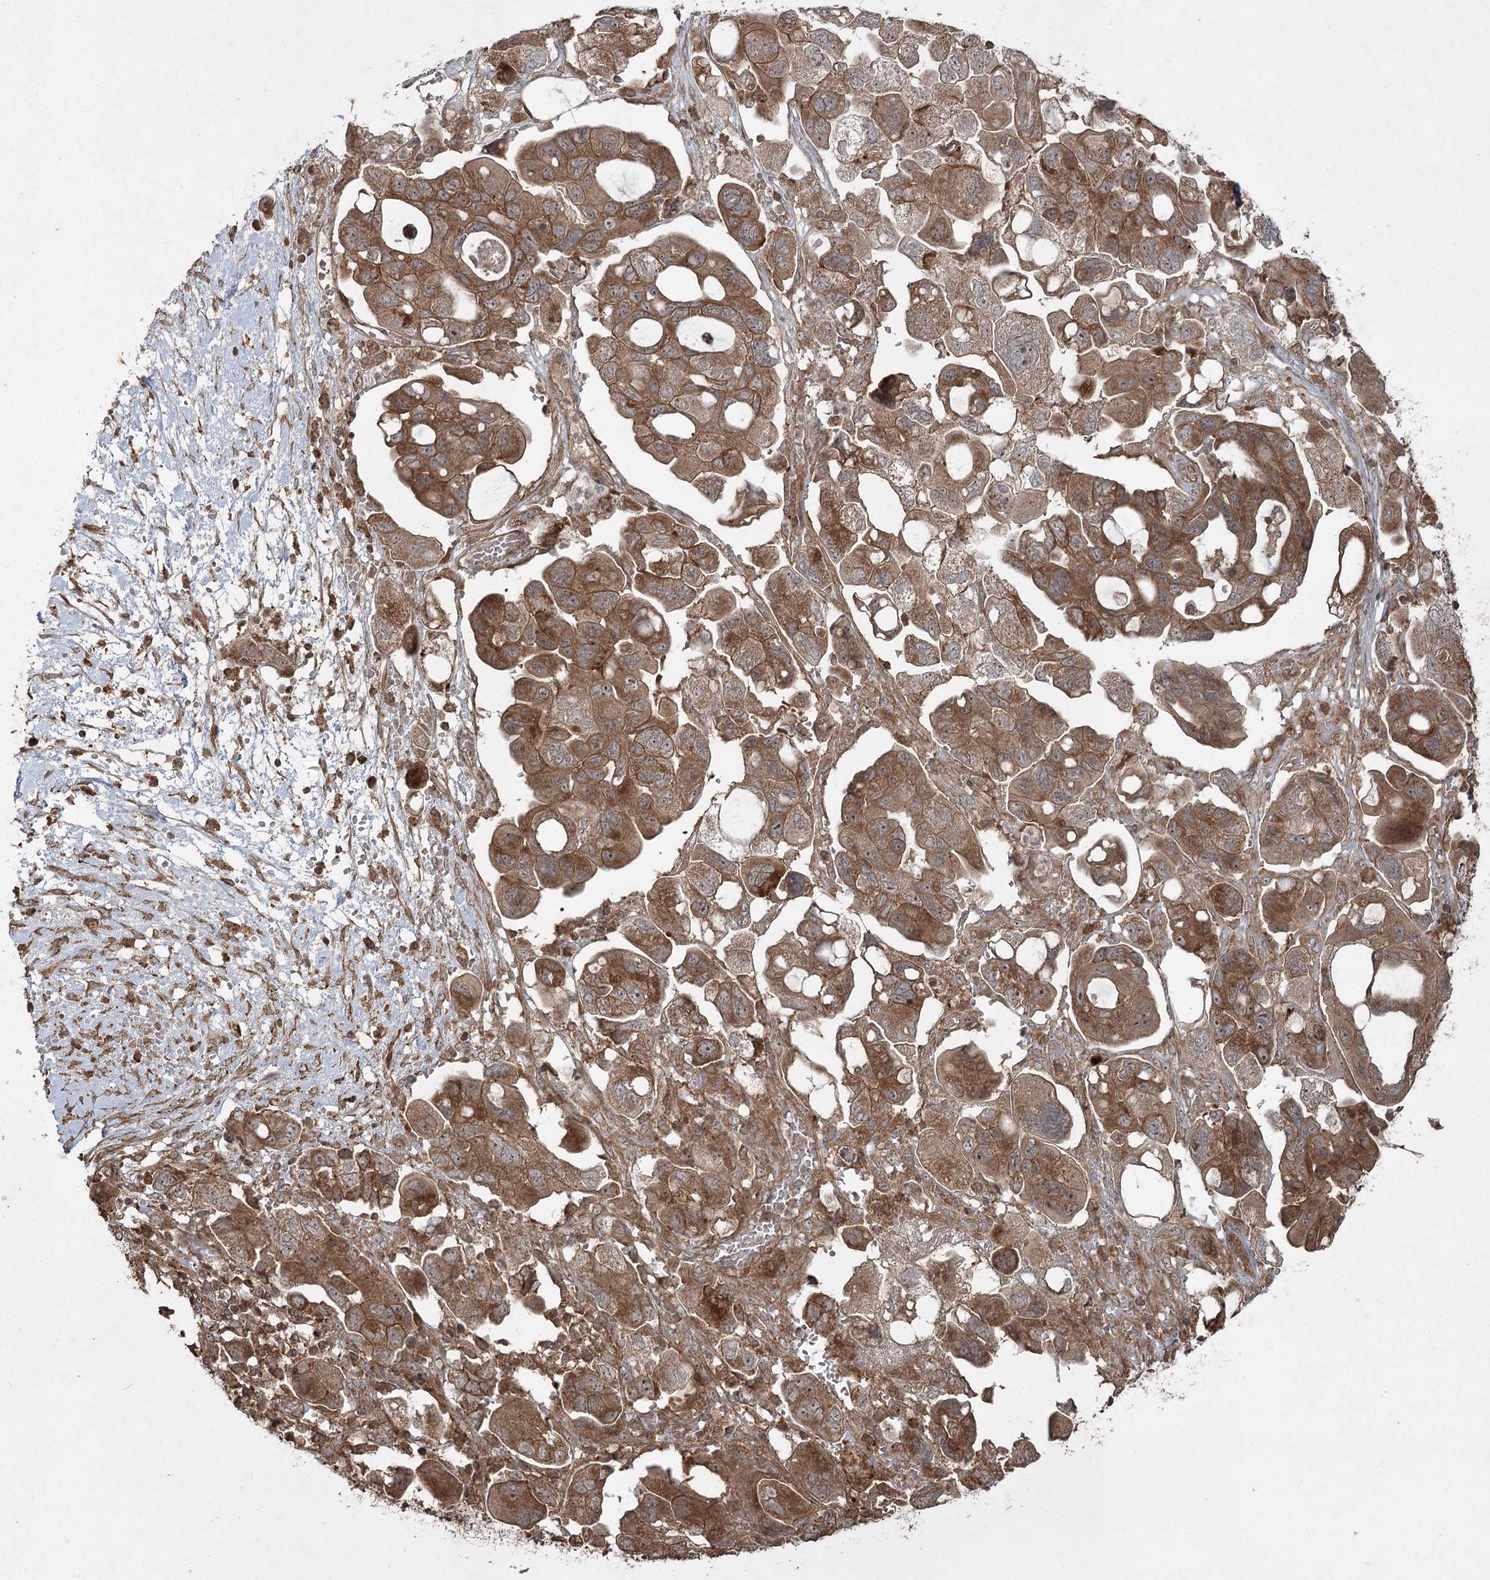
{"staining": {"intensity": "strong", "quantity": ">75%", "location": "cytoplasmic/membranous"}, "tissue": "ovarian cancer", "cell_type": "Tumor cells", "image_type": "cancer", "snomed": [{"axis": "morphology", "description": "Carcinoma, NOS"}, {"axis": "morphology", "description": "Cystadenocarcinoma, serous, NOS"}, {"axis": "topography", "description": "Ovary"}], "caption": "IHC (DAB) staining of human ovarian carcinoma demonstrates strong cytoplasmic/membranous protein staining in about >75% of tumor cells.", "gene": "CPLANE1", "patient": {"sex": "female", "age": 69}}